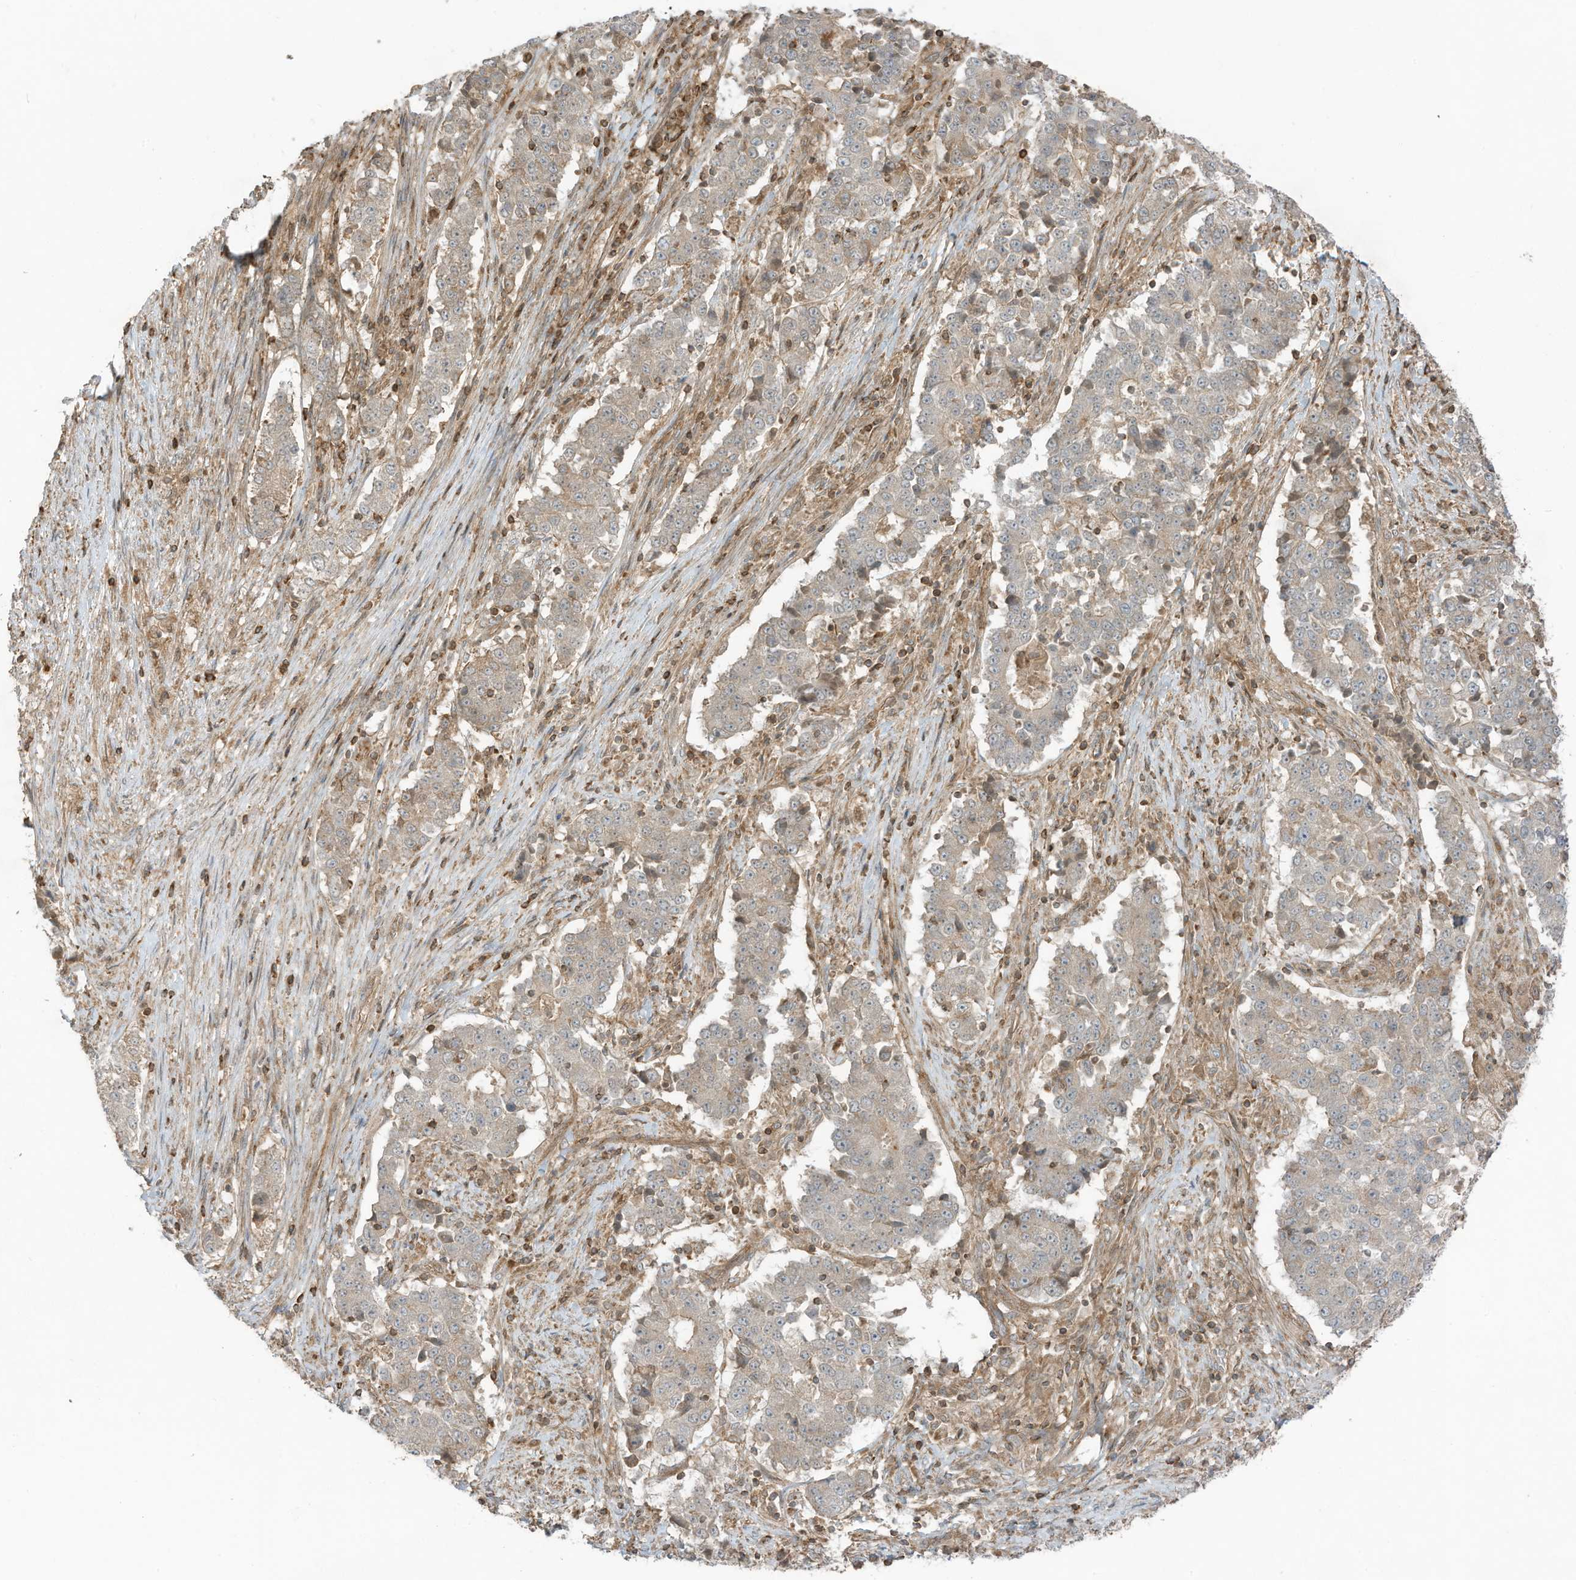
{"staining": {"intensity": "weak", "quantity": "25%-75%", "location": "cytoplasmic/membranous"}, "tissue": "stomach cancer", "cell_type": "Tumor cells", "image_type": "cancer", "snomed": [{"axis": "morphology", "description": "Adenocarcinoma, NOS"}, {"axis": "topography", "description": "Stomach"}], "caption": "Protein expression by IHC displays weak cytoplasmic/membranous staining in approximately 25%-75% of tumor cells in stomach adenocarcinoma. (DAB = brown stain, brightfield microscopy at high magnification).", "gene": "SLC25A12", "patient": {"sex": "male", "age": 59}}